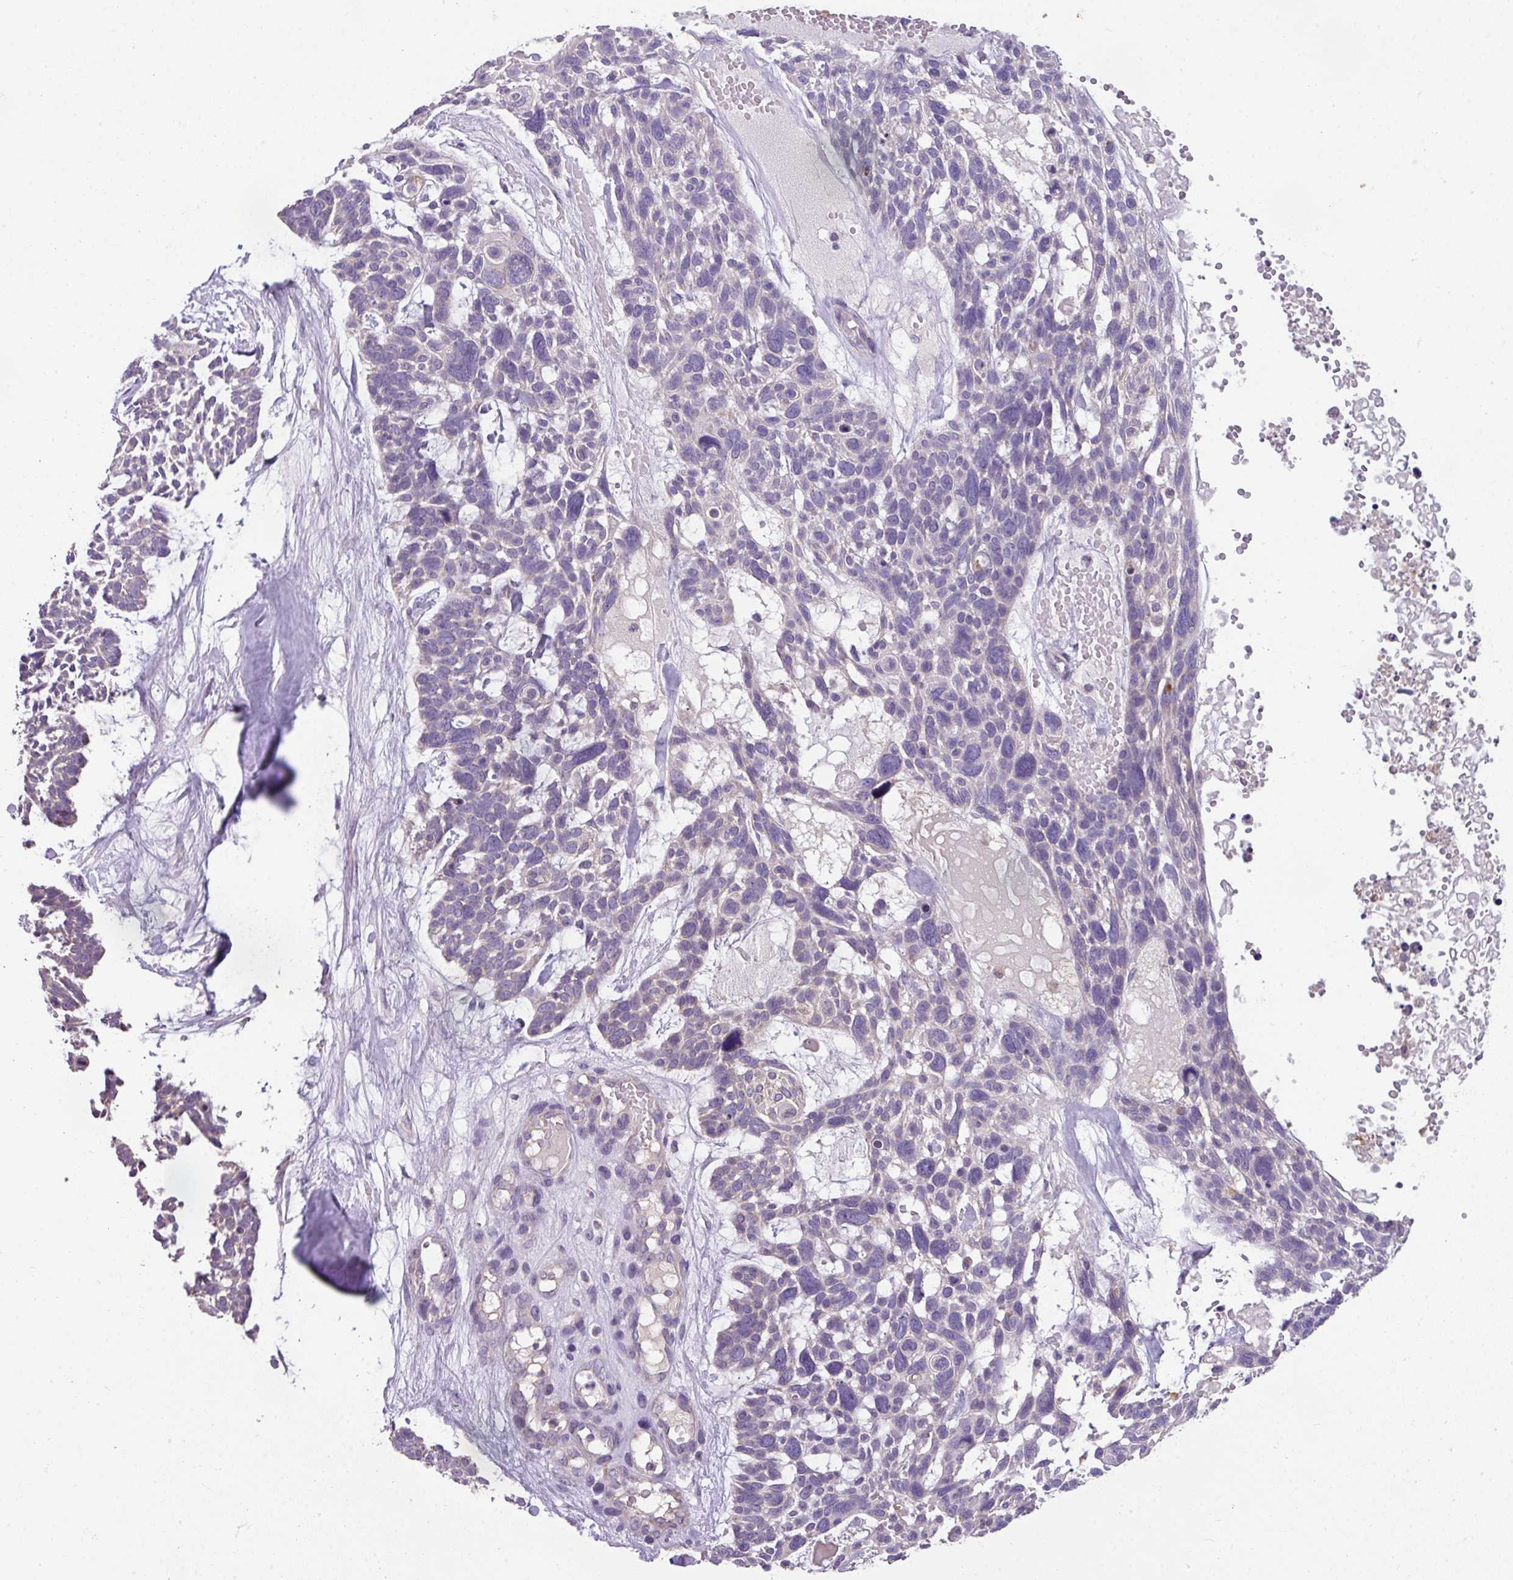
{"staining": {"intensity": "negative", "quantity": "none", "location": "none"}, "tissue": "skin cancer", "cell_type": "Tumor cells", "image_type": "cancer", "snomed": [{"axis": "morphology", "description": "Basal cell carcinoma"}, {"axis": "topography", "description": "Skin"}], "caption": "Basal cell carcinoma (skin) stained for a protein using immunohistochemistry (IHC) exhibits no expression tumor cells.", "gene": "PALS2", "patient": {"sex": "male", "age": 88}}